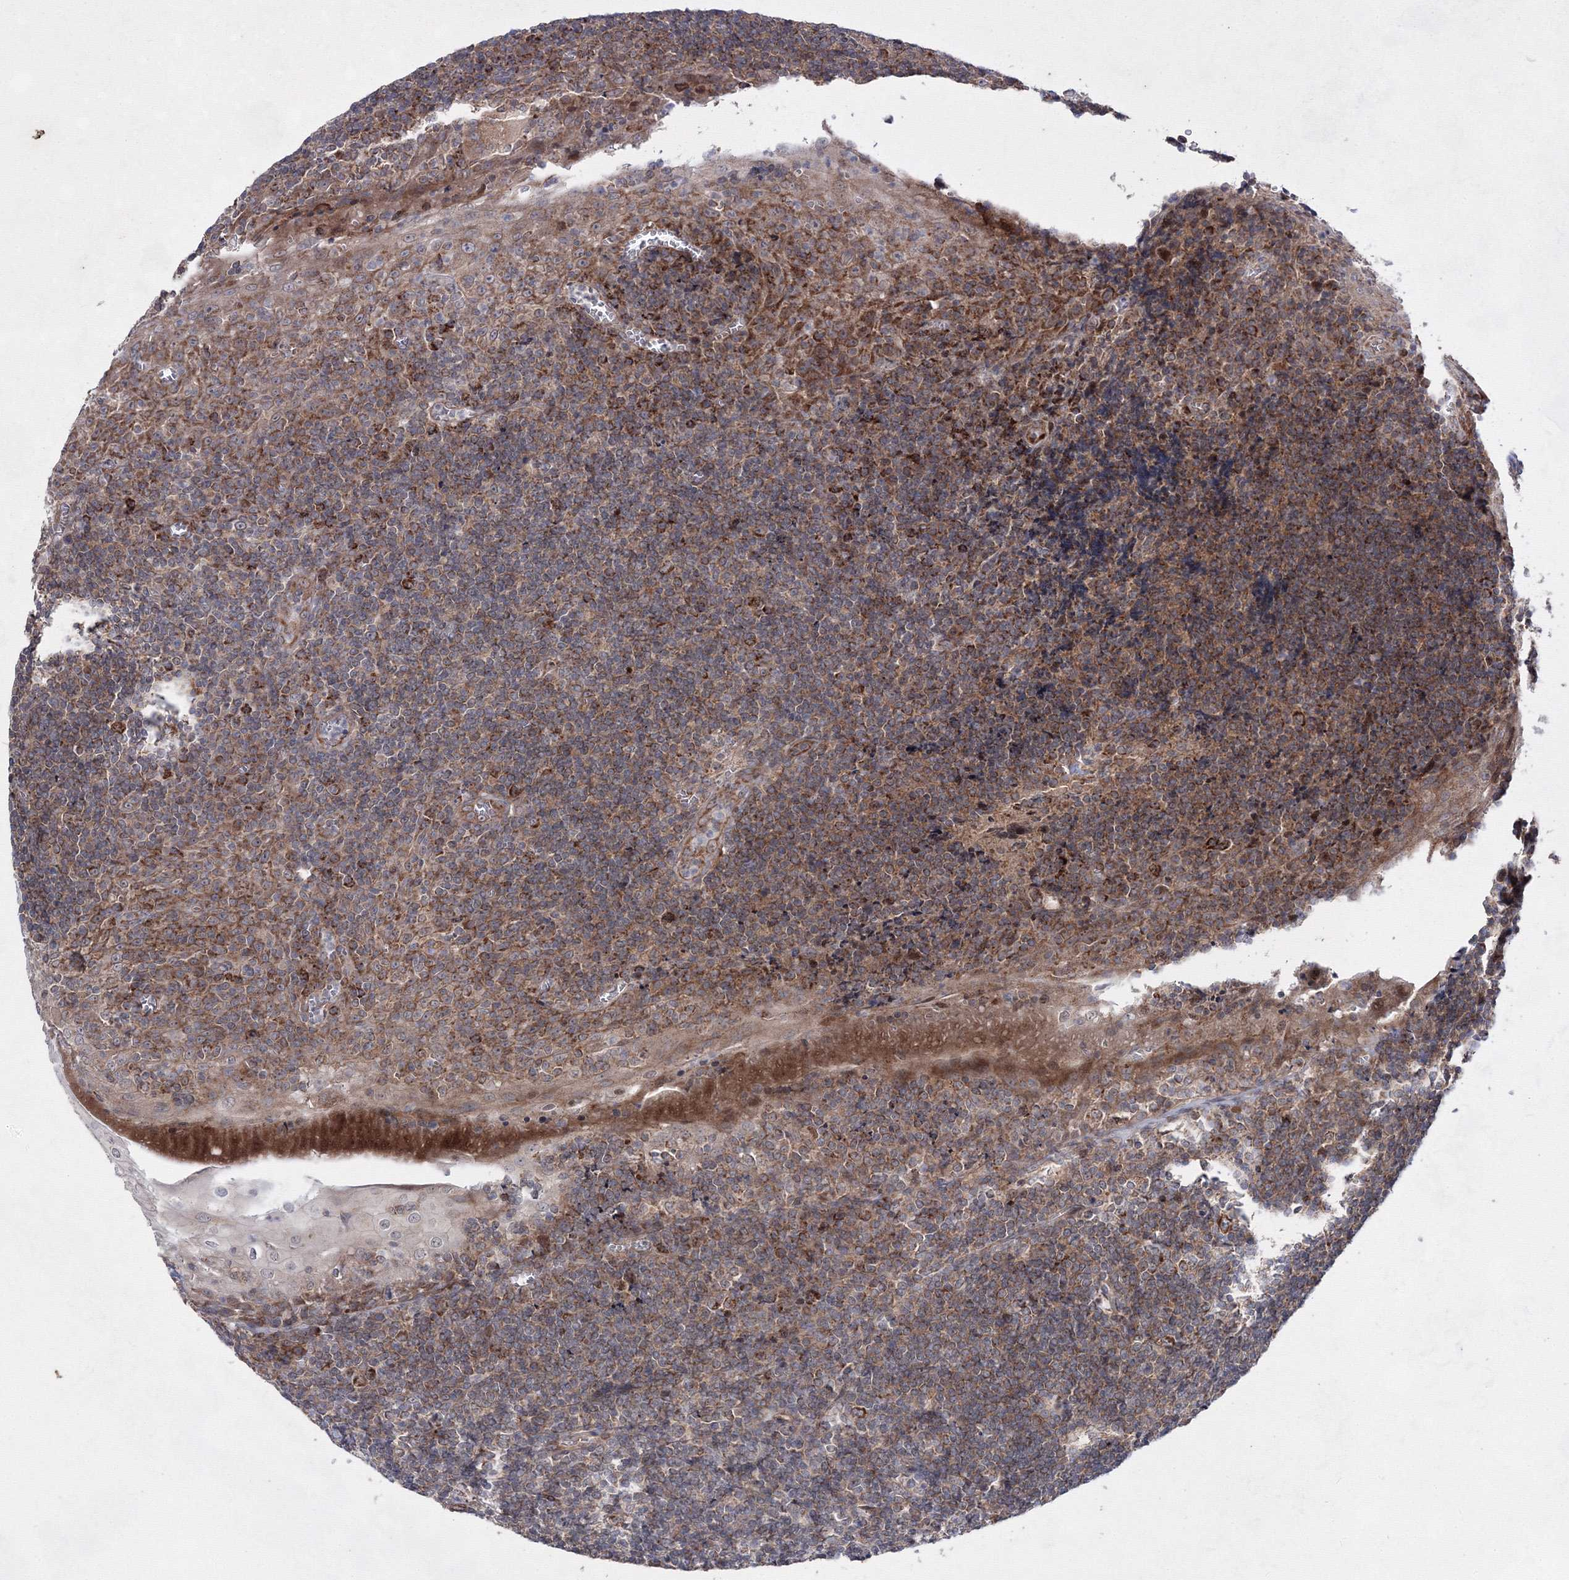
{"staining": {"intensity": "moderate", "quantity": ">75%", "location": "cytoplasmic/membranous"}, "tissue": "tonsil", "cell_type": "Germinal center cells", "image_type": "normal", "snomed": [{"axis": "morphology", "description": "Normal tissue, NOS"}, {"axis": "topography", "description": "Tonsil"}], "caption": "The histopathology image reveals a brown stain indicating the presence of a protein in the cytoplasmic/membranous of germinal center cells in tonsil.", "gene": "GFM1", "patient": {"sex": "male", "age": 37}}